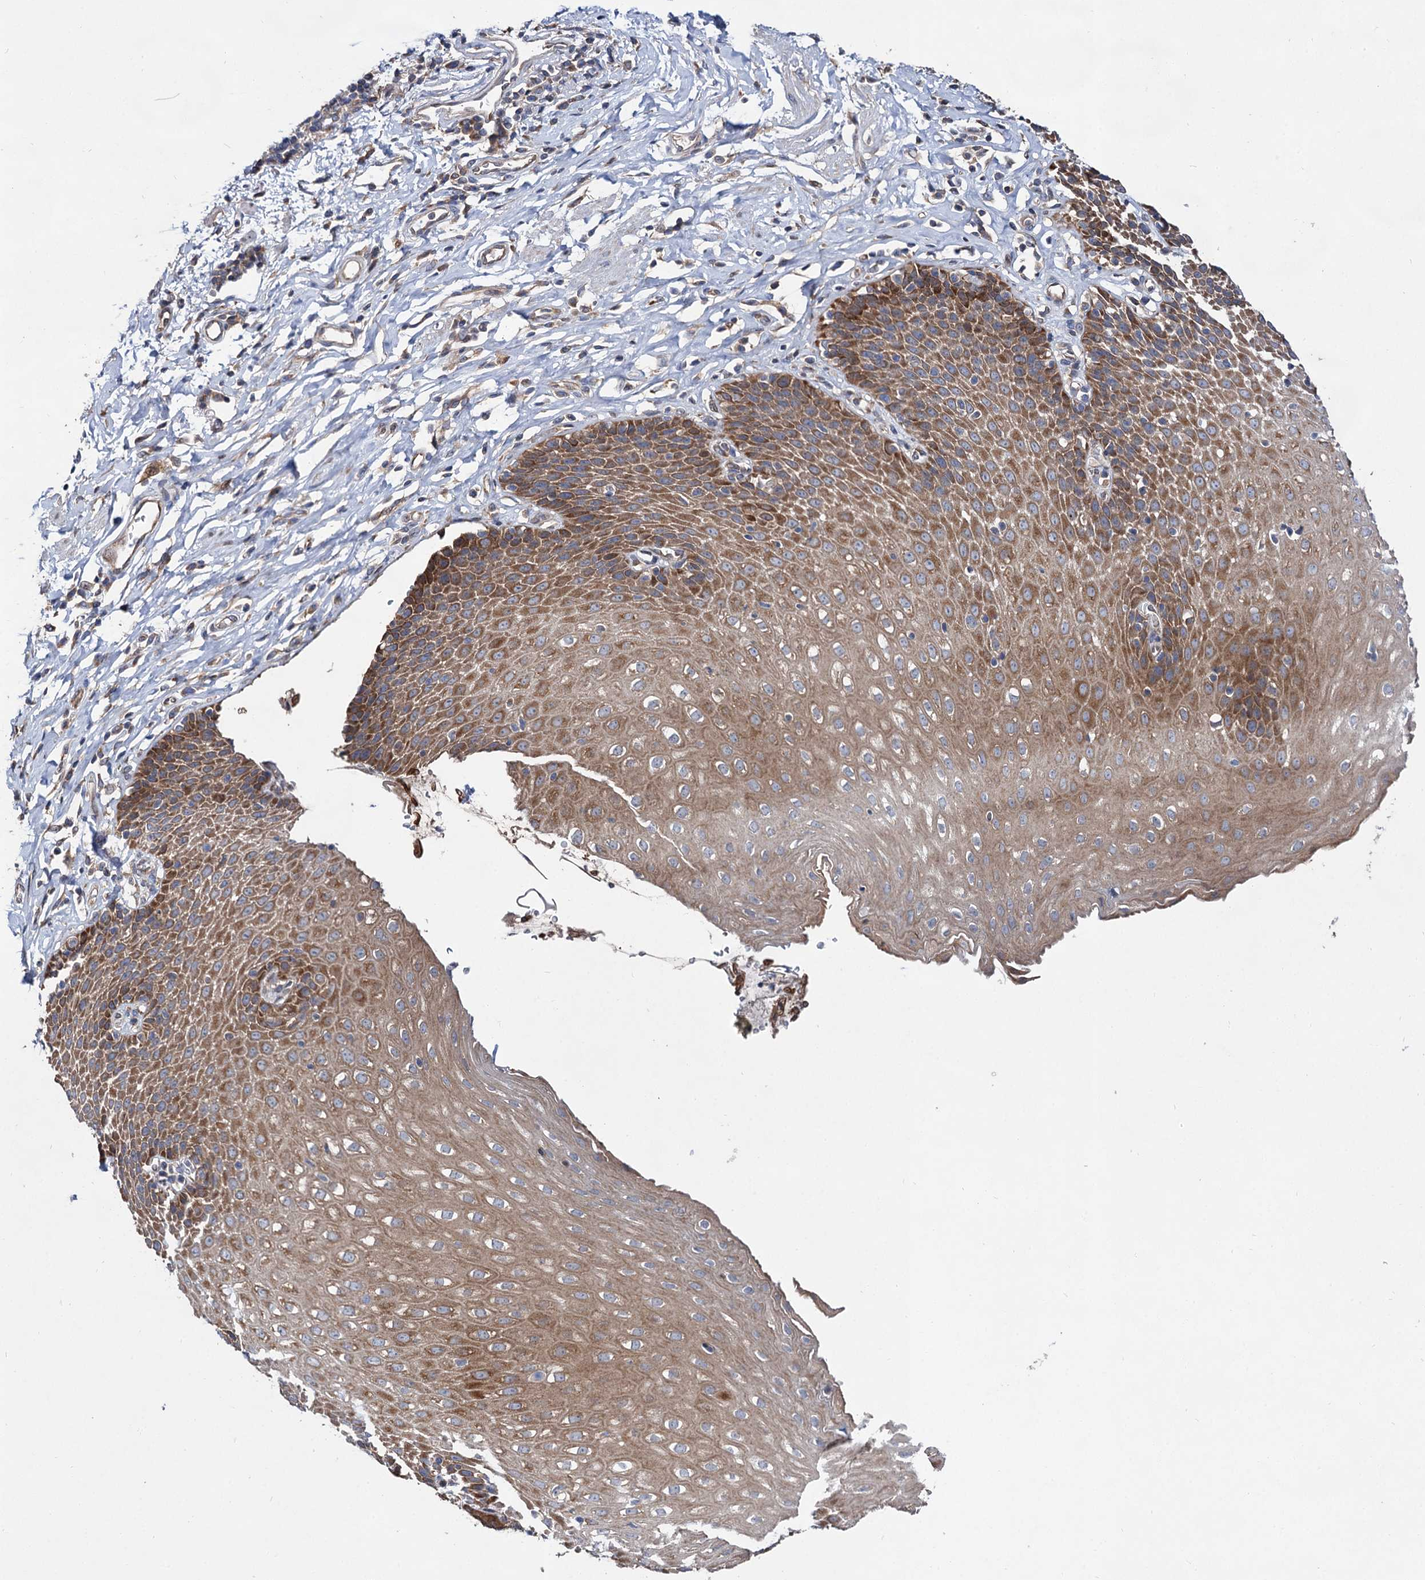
{"staining": {"intensity": "moderate", "quantity": ">75%", "location": "cytoplasmic/membranous"}, "tissue": "esophagus", "cell_type": "Squamous epithelial cells", "image_type": "normal", "snomed": [{"axis": "morphology", "description": "Normal tissue, NOS"}, {"axis": "topography", "description": "Esophagus"}], "caption": "Protein staining of benign esophagus demonstrates moderate cytoplasmic/membranous staining in approximately >75% of squamous epithelial cells. Nuclei are stained in blue.", "gene": "NAA25", "patient": {"sex": "female", "age": 61}}